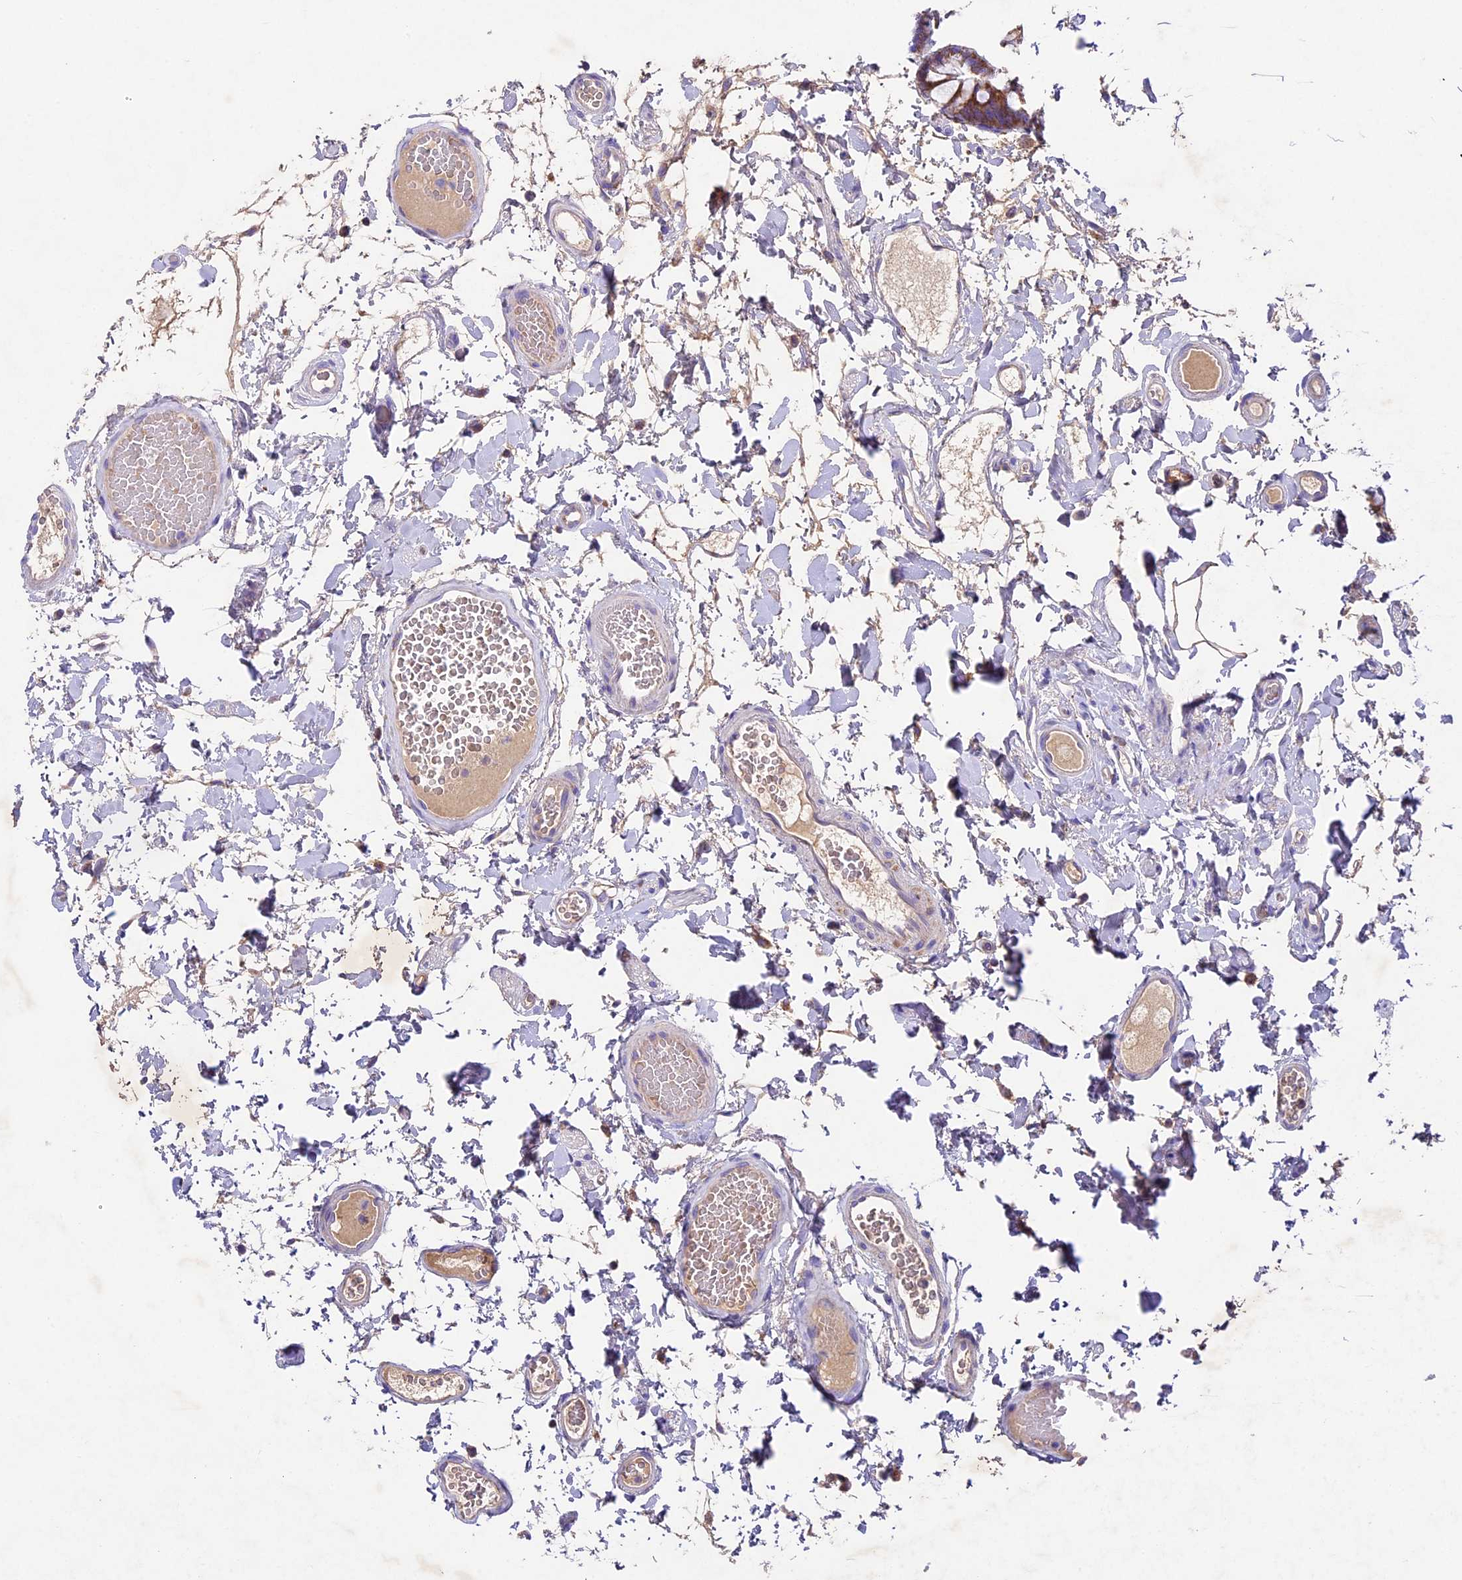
{"staining": {"intensity": "negative", "quantity": "none", "location": "none"}, "tissue": "colon", "cell_type": "Endothelial cells", "image_type": "normal", "snomed": [{"axis": "morphology", "description": "Normal tissue, NOS"}, {"axis": "topography", "description": "Colon"}], "caption": "IHC micrograph of unremarkable colon: human colon stained with DAB reveals no significant protein expression in endothelial cells. (Stains: DAB (3,3'-diaminobenzidine) immunohistochemistry with hematoxylin counter stain, Microscopy: brightfield microscopy at high magnification).", "gene": "PMPCB", "patient": {"sex": "male", "age": 84}}